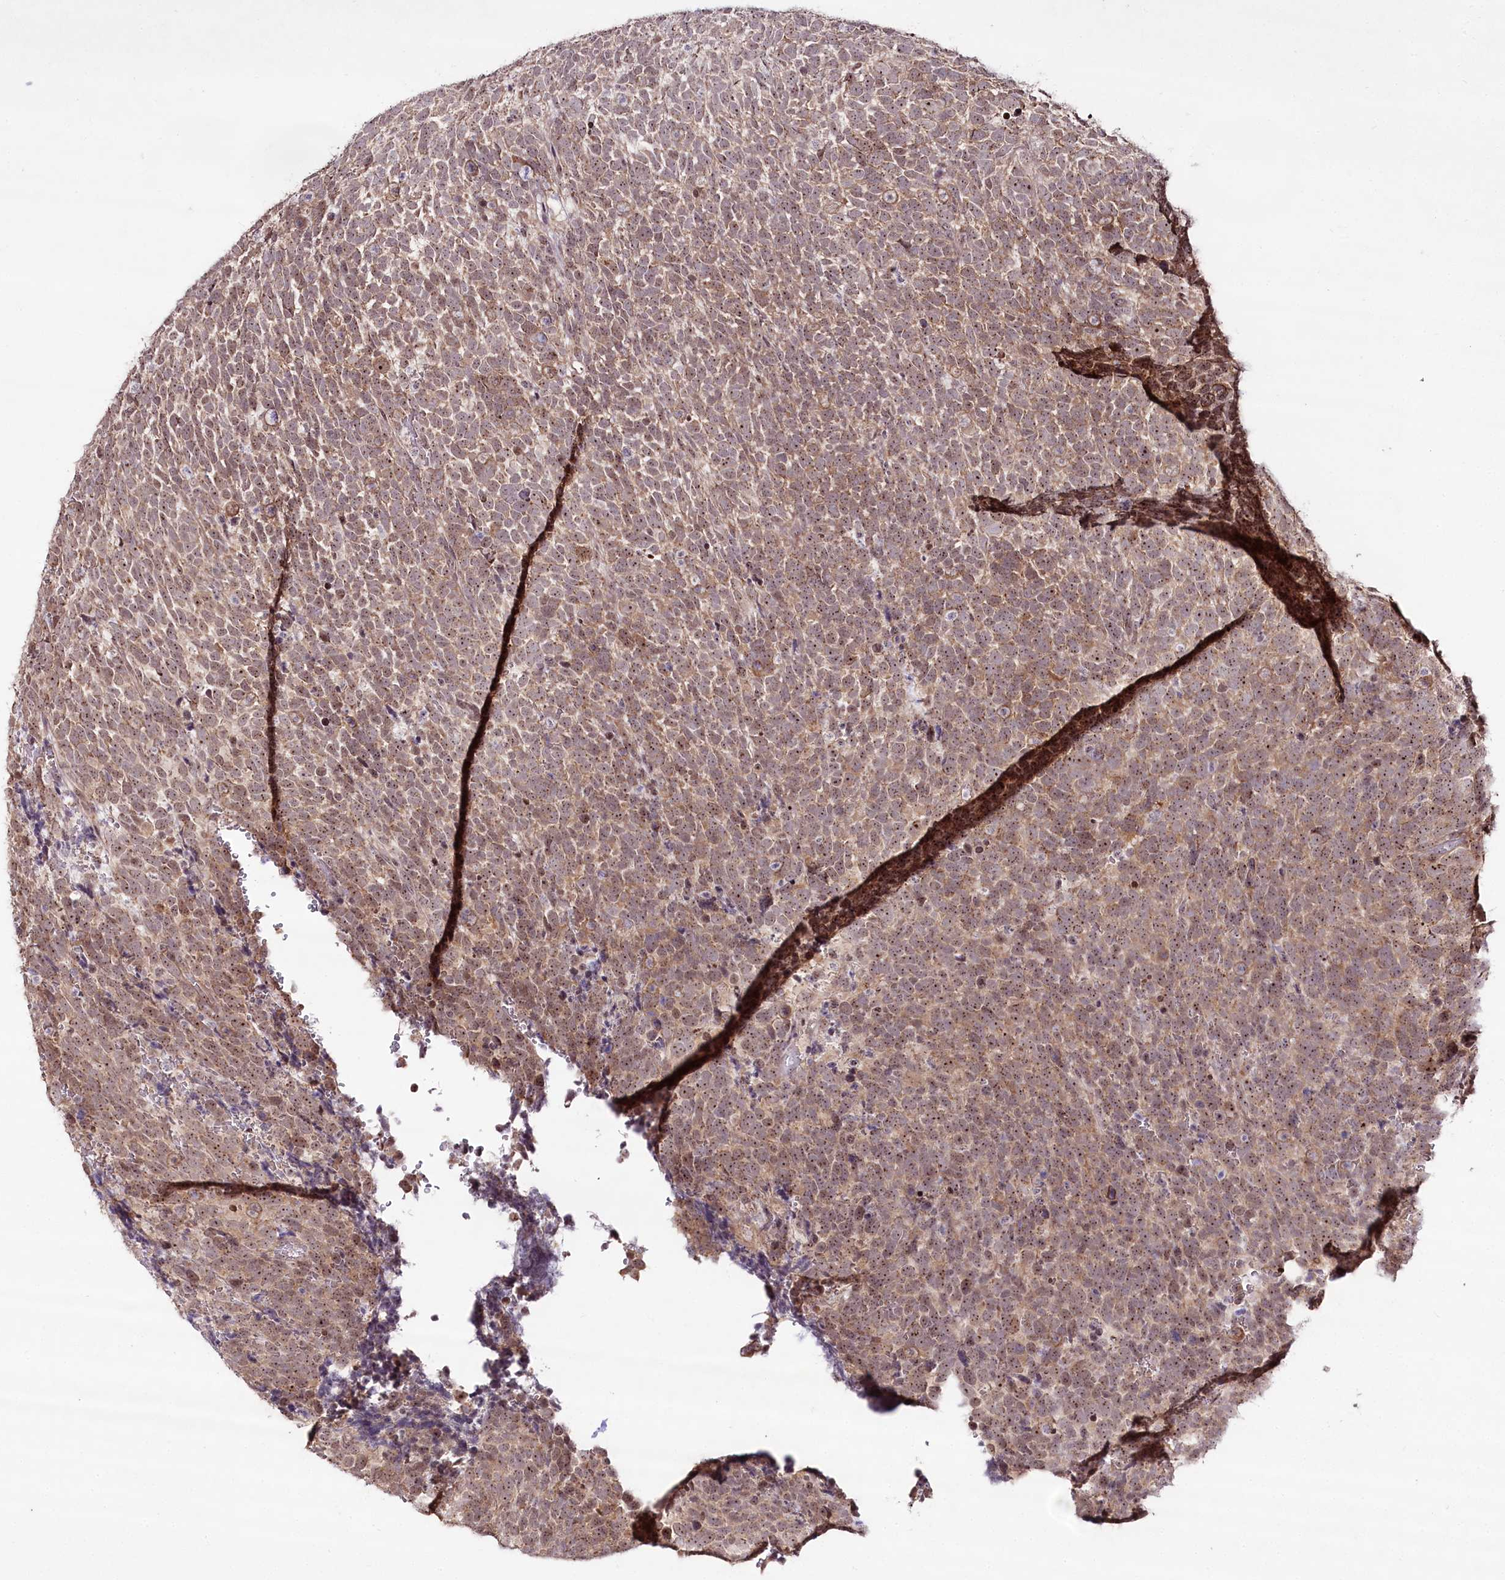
{"staining": {"intensity": "weak", "quantity": ">75%", "location": "cytoplasmic/membranous,nuclear"}, "tissue": "urothelial cancer", "cell_type": "Tumor cells", "image_type": "cancer", "snomed": [{"axis": "morphology", "description": "Urothelial carcinoma, High grade"}, {"axis": "topography", "description": "Urinary bladder"}], "caption": "Immunohistochemistry (DAB) staining of high-grade urothelial carcinoma demonstrates weak cytoplasmic/membranous and nuclear protein positivity in about >75% of tumor cells.", "gene": "CCDC59", "patient": {"sex": "female", "age": 82}}